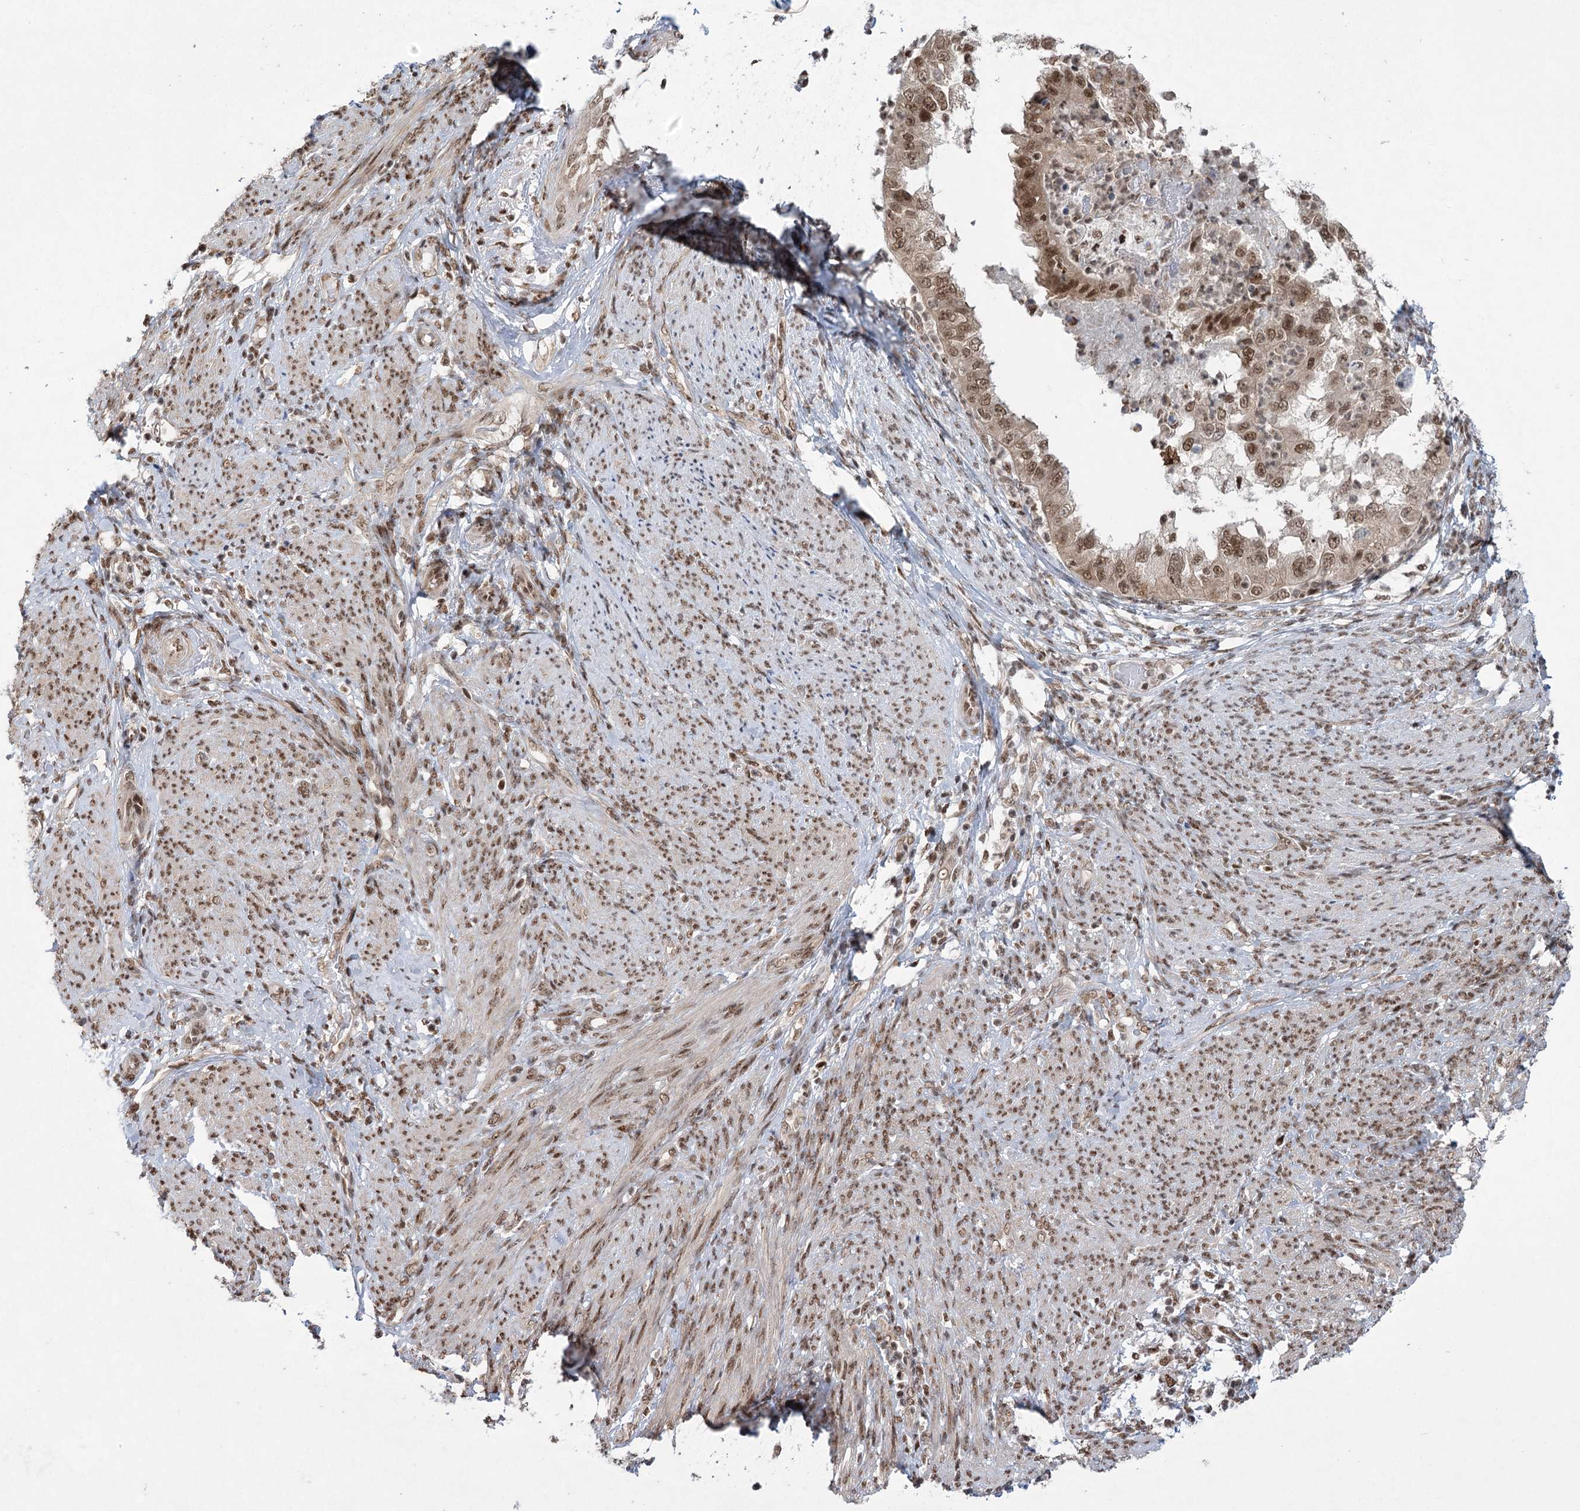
{"staining": {"intensity": "moderate", "quantity": ">75%", "location": "cytoplasmic/membranous,nuclear"}, "tissue": "endometrial cancer", "cell_type": "Tumor cells", "image_type": "cancer", "snomed": [{"axis": "morphology", "description": "Adenocarcinoma, NOS"}, {"axis": "topography", "description": "Endometrium"}], "caption": "DAB immunohistochemical staining of endometrial cancer (adenocarcinoma) displays moderate cytoplasmic/membranous and nuclear protein expression in about >75% of tumor cells.", "gene": "ZCCHC8", "patient": {"sex": "female", "age": 85}}